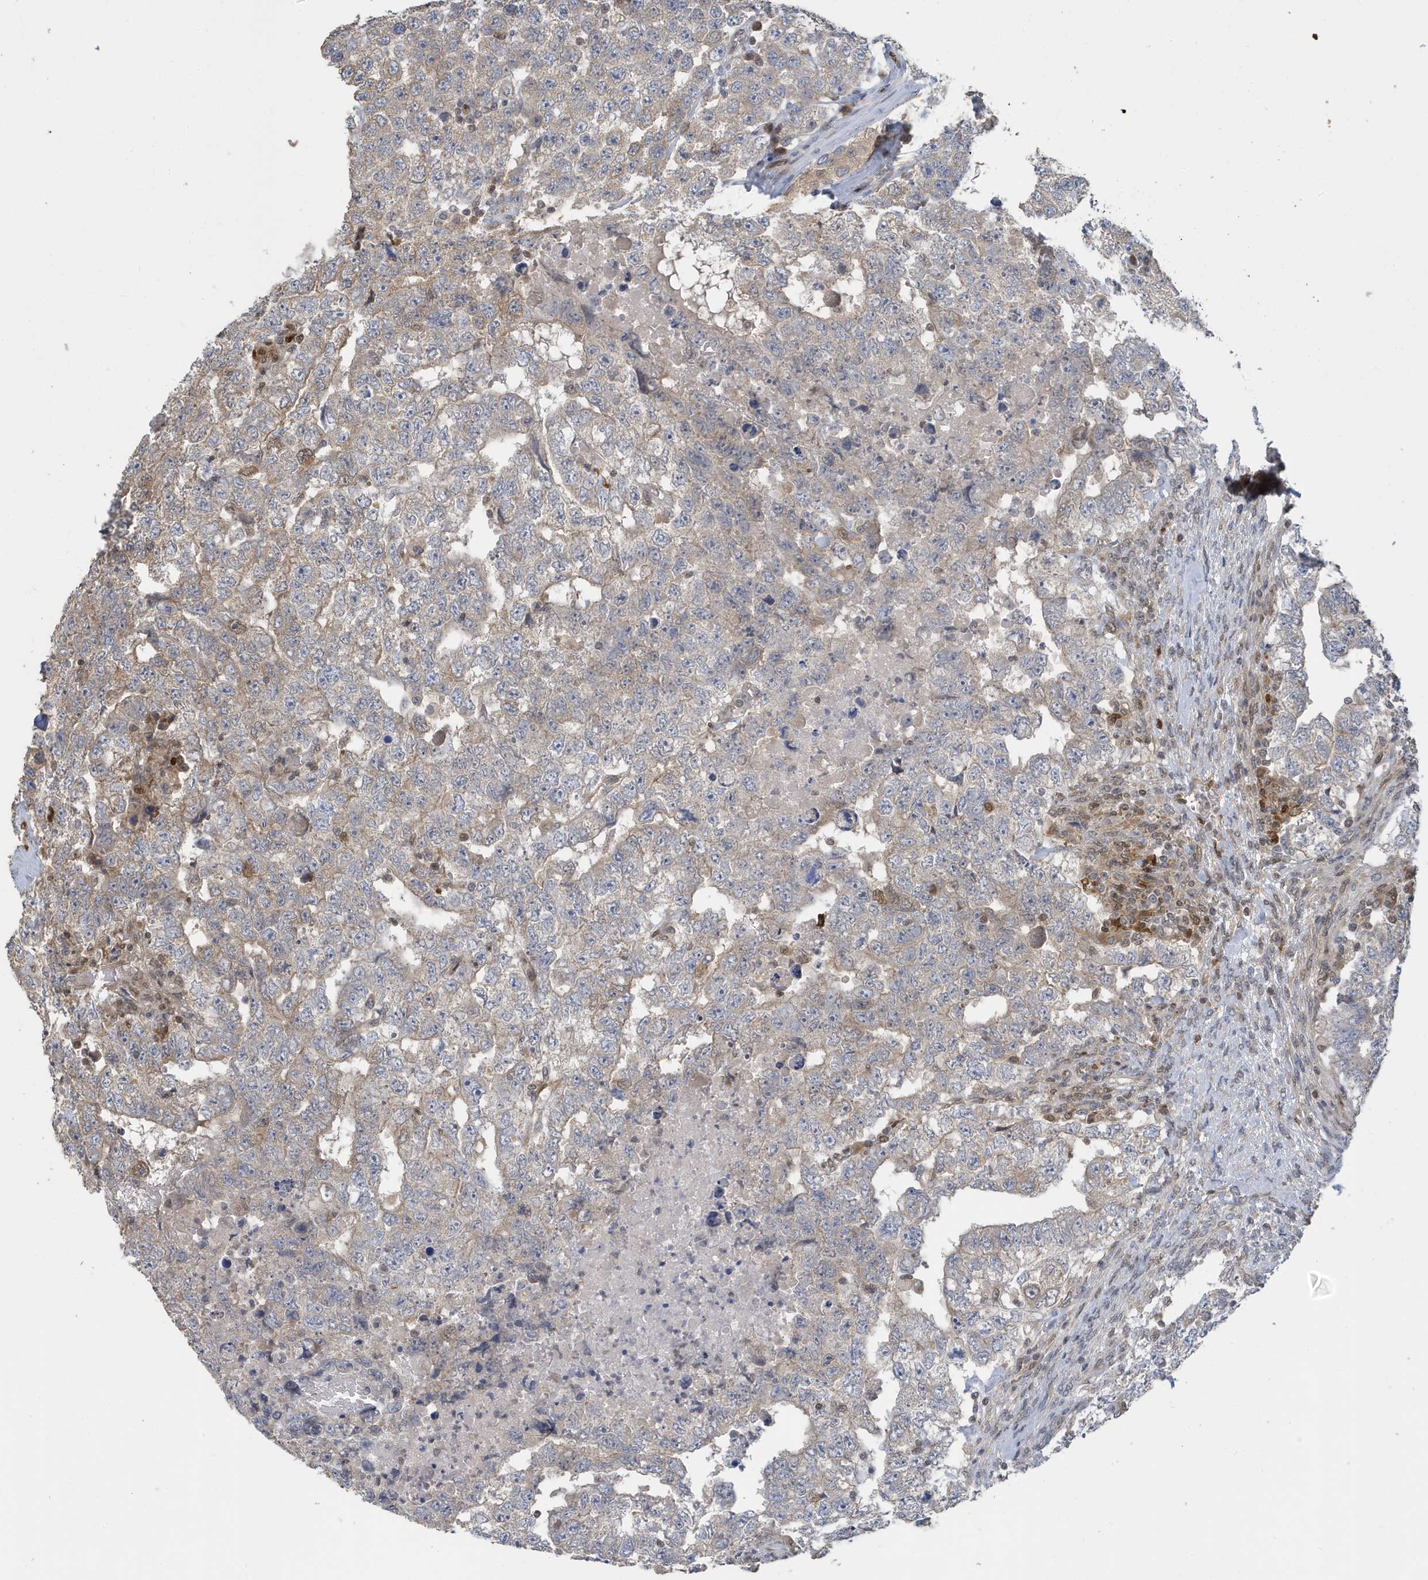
{"staining": {"intensity": "weak", "quantity": "<25%", "location": "cytoplasmic/membranous"}, "tissue": "testis cancer", "cell_type": "Tumor cells", "image_type": "cancer", "snomed": [{"axis": "morphology", "description": "Carcinoma, Embryonal, NOS"}, {"axis": "topography", "description": "Testis"}], "caption": "This is an immunohistochemistry image of human embryonal carcinoma (testis). There is no staining in tumor cells.", "gene": "NCOA7", "patient": {"sex": "male", "age": 36}}